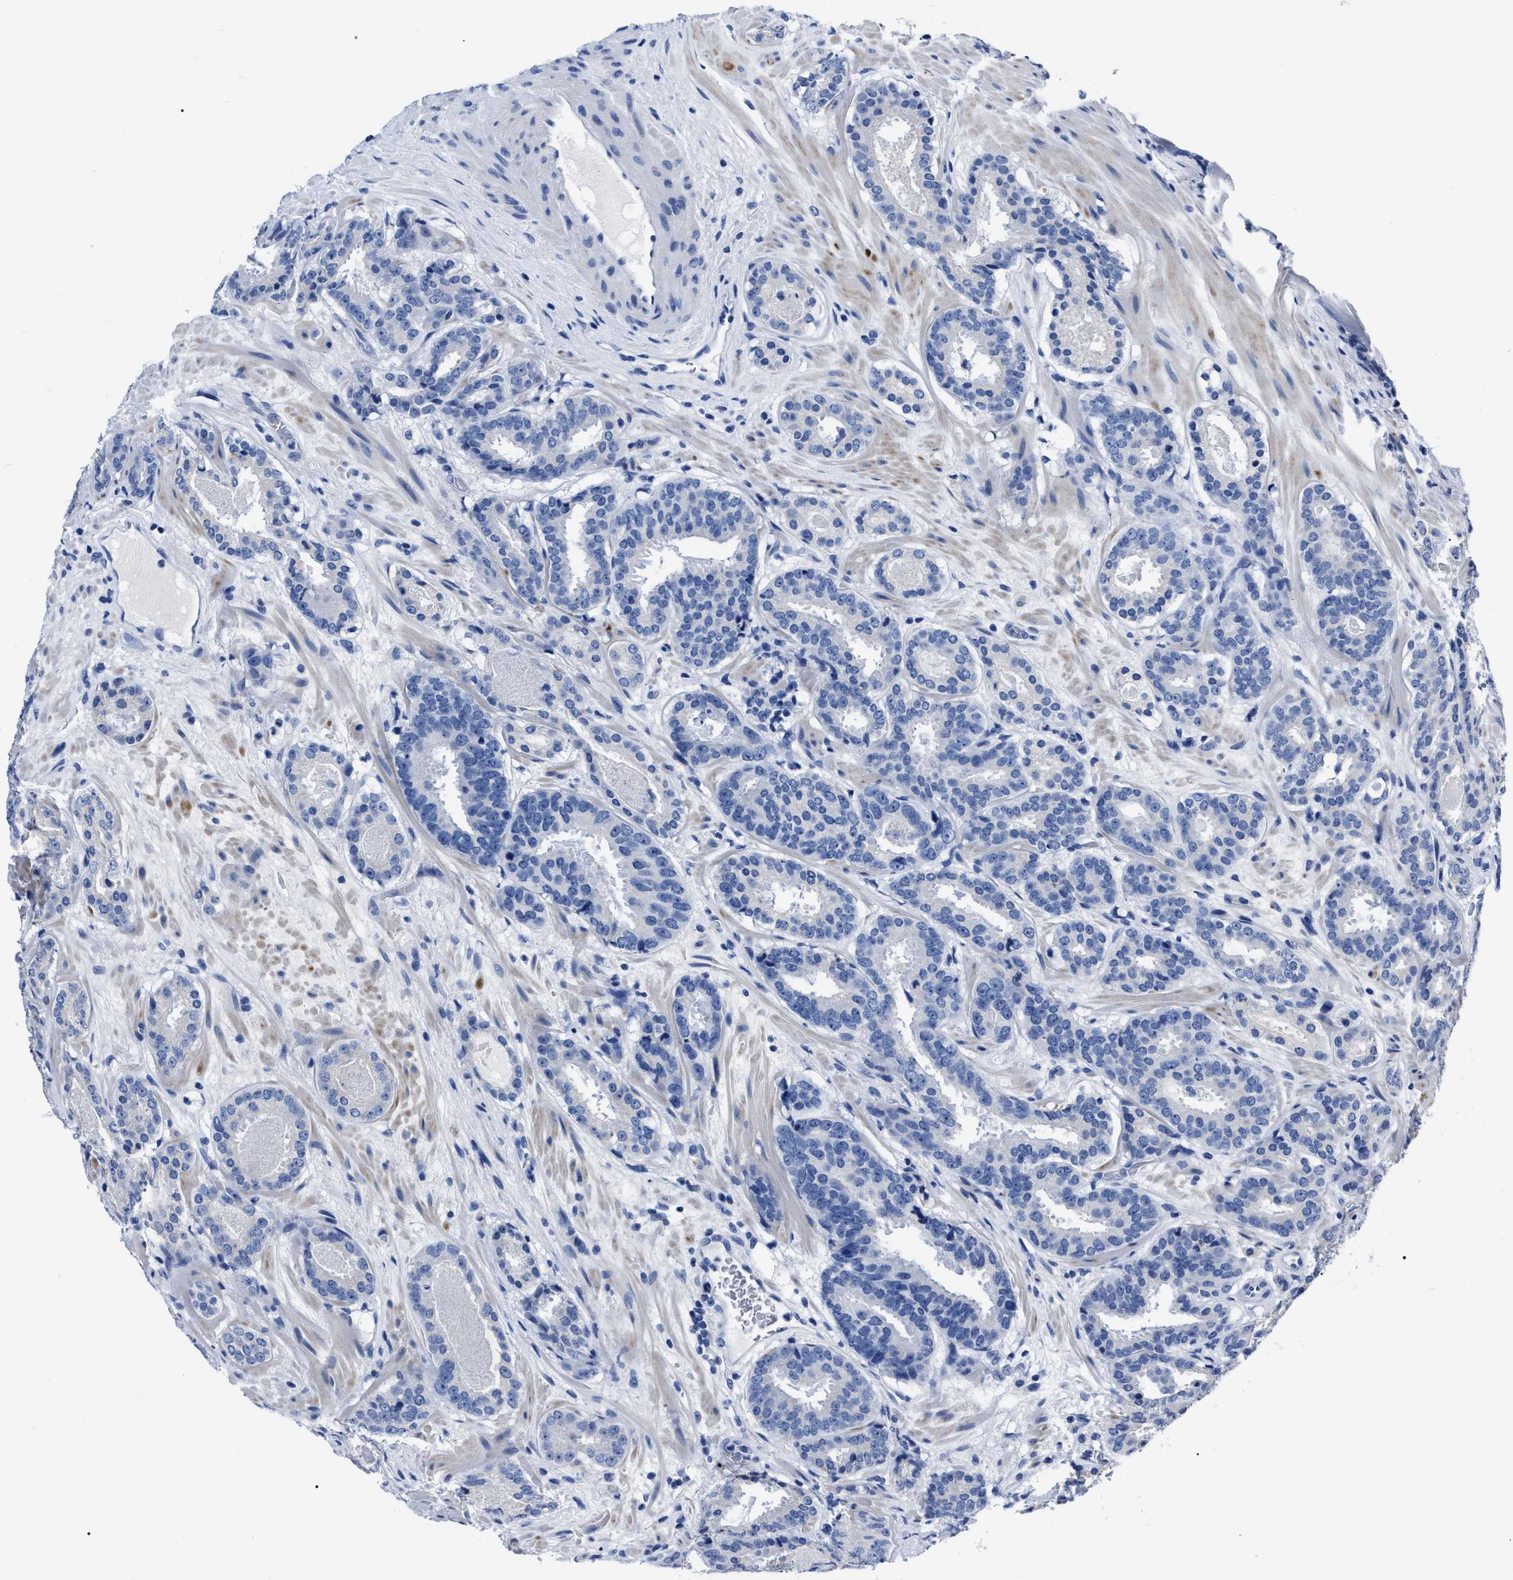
{"staining": {"intensity": "negative", "quantity": "none", "location": "none"}, "tissue": "prostate cancer", "cell_type": "Tumor cells", "image_type": "cancer", "snomed": [{"axis": "morphology", "description": "Adenocarcinoma, Low grade"}, {"axis": "topography", "description": "Prostate"}], "caption": "The immunohistochemistry photomicrograph has no significant staining in tumor cells of prostate cancer (low-grade adenocarcinoma) tissue. (IHC, brightfield microscopy, high magnification).", "gene": "MOV10L1", "patient": {"sex": "male", "age": 69}}